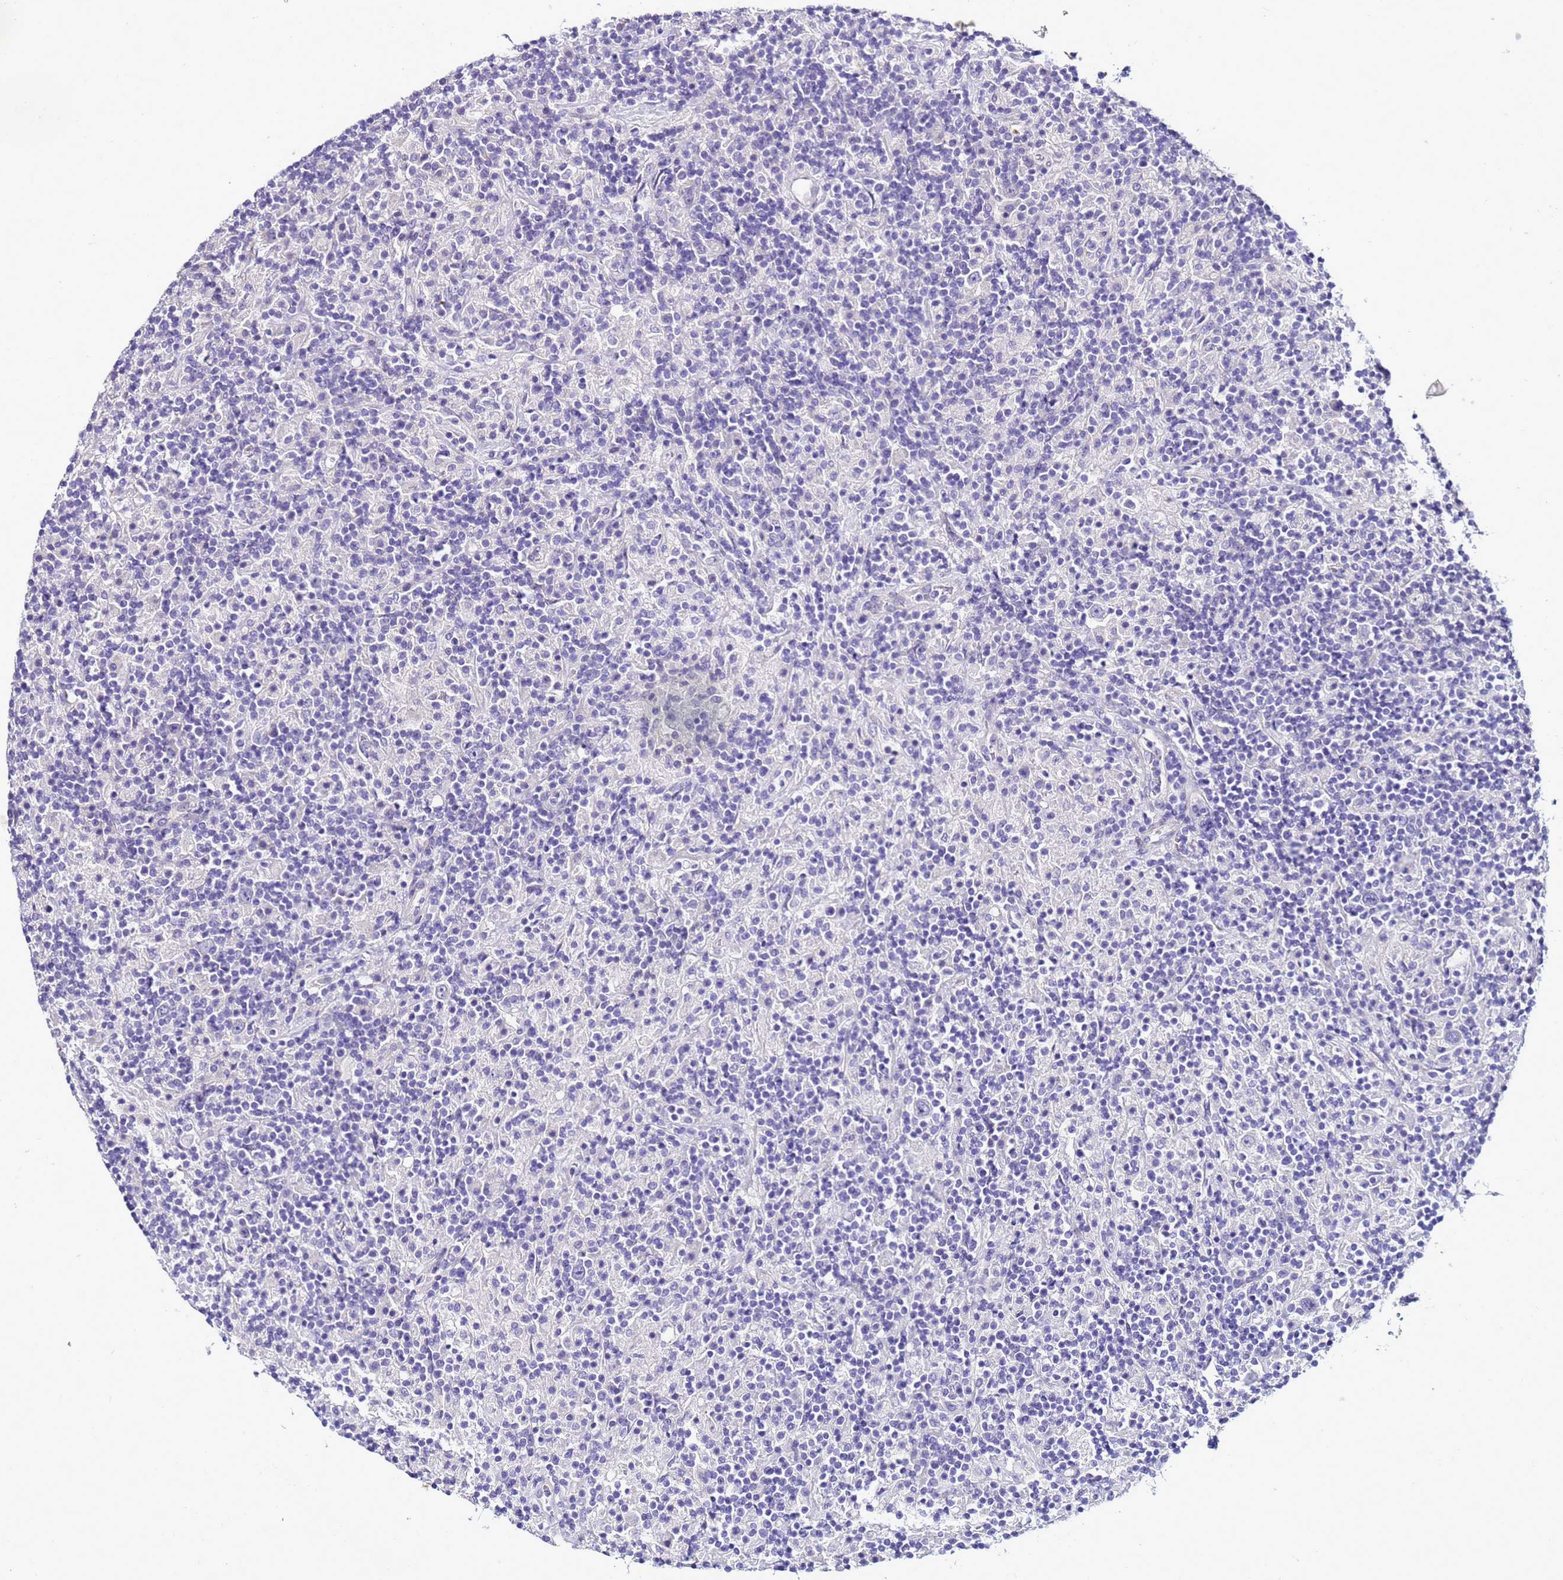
{"staining": {"intensity": "negative", "quantity": "none", "location": "none"}, "tissue": "lymphoma", "cell_type": "Tumor cells", "image_type": "cancer", "snomed": [{"axis": "morphology", "description": "Hodgkin's disease, NOS"}, {"axis": "topography", "description": "Lymph node"}], "caption": "Image shows no significant protein positivity in tumor cells of lymphoma.", "gene": "FAM166B", "patient": {"sex": "male", "age": 70}}